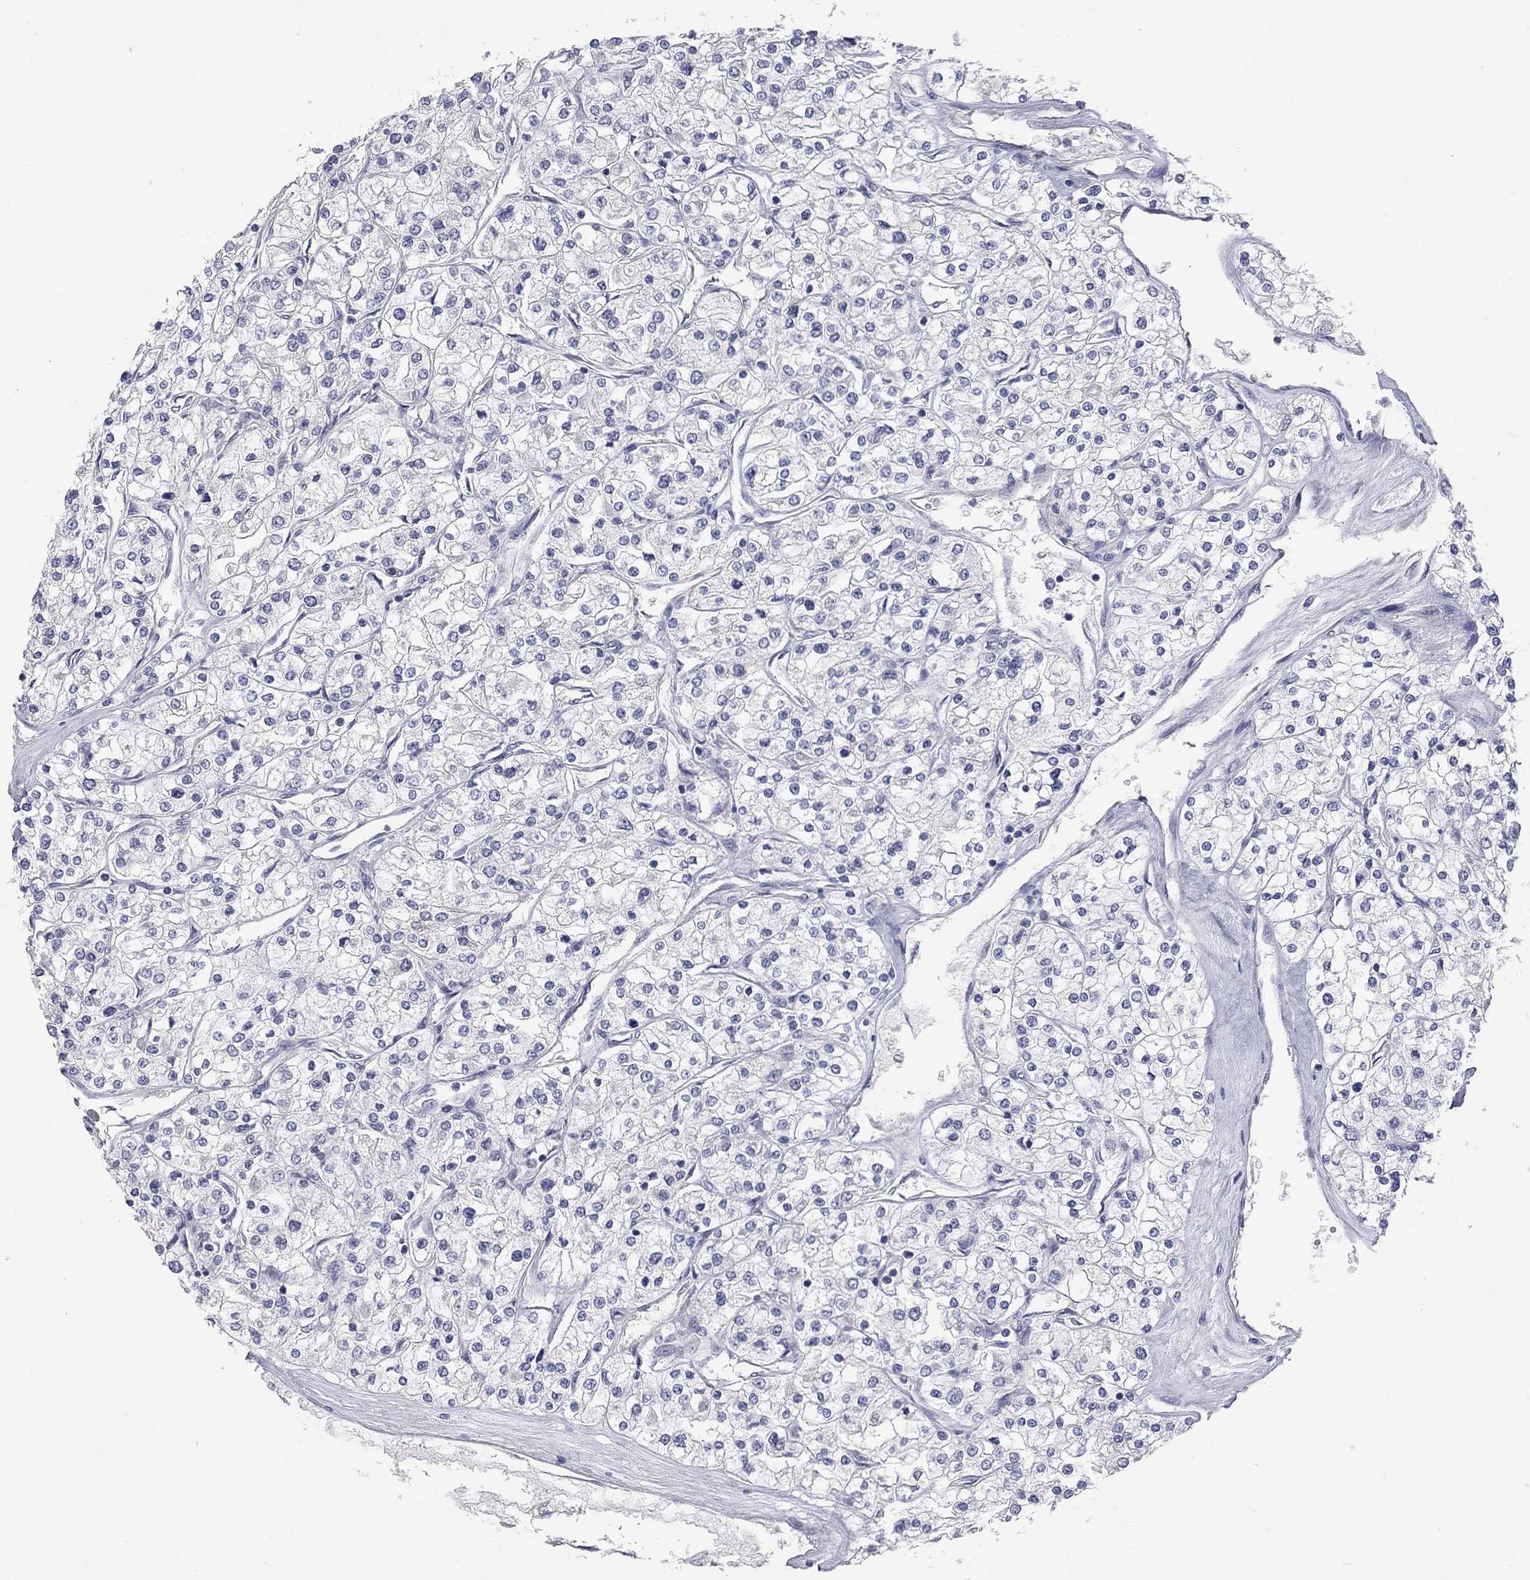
{"staining": {"intensity": "negative", "quantity": "none", "location": "none"}, "tissue": "renal cancer", "cell_type": "Tumor cells", "image_type": "cancer", "snomed": [{"axis": "morphology", "description": "Adenocarcinoma, NOS"}, {"axis": "topography", "description": "Kidney"}], "caption": "This is a histopathology image of immunohistochemistry (IHC) staining of renal cancer (adenocarcinoma), which shows no expression in tumor cells.", "gene": "OPRK1", "patient": {"sex": "male", "age": 80}}